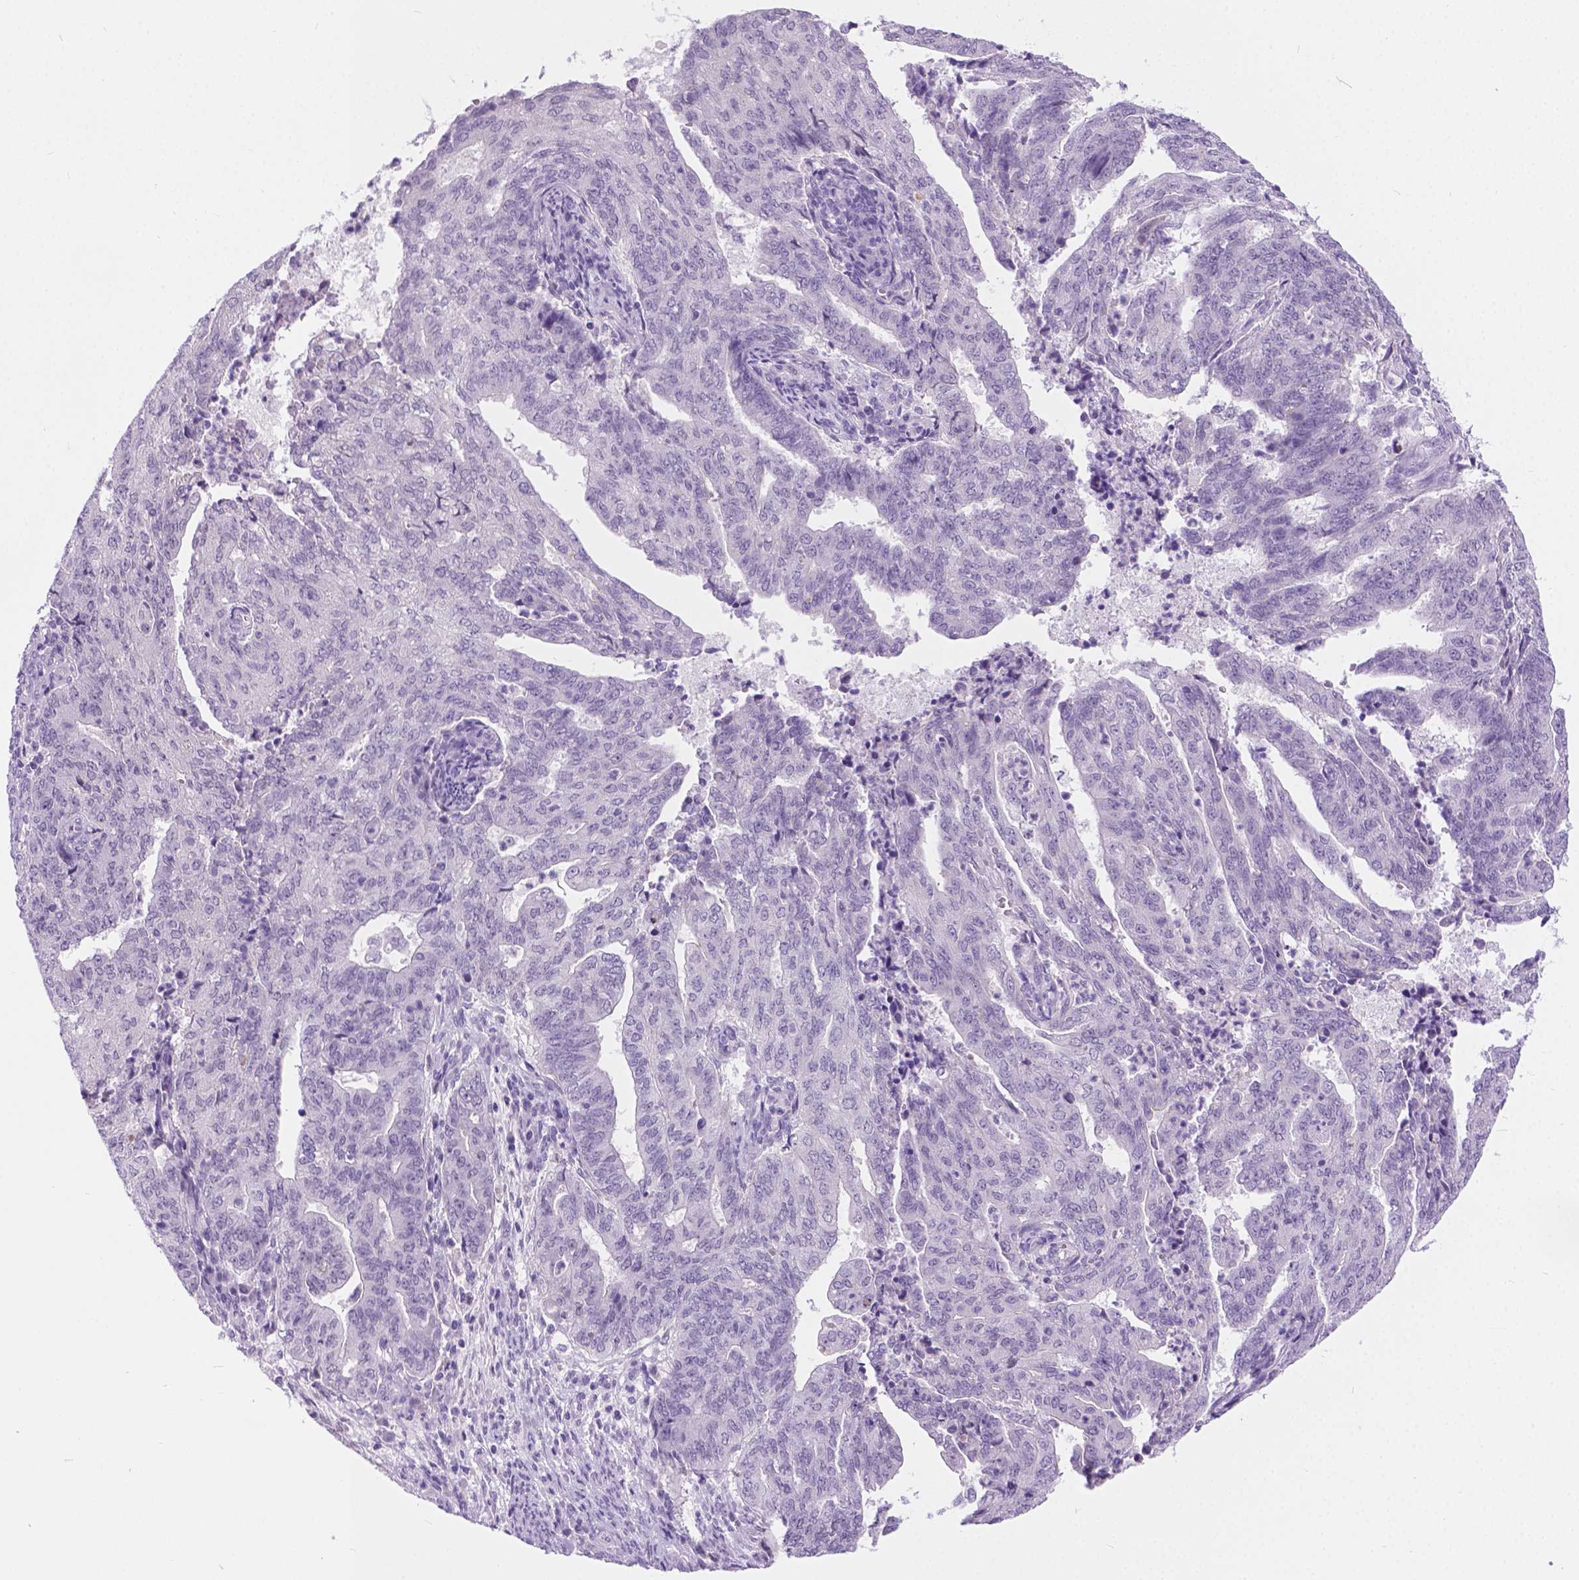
{"staining": {"intensity": "negative", "quantity": "none", "location": "none"}, "tissue": "endometrial cancer", "cell_type": "Tumor cells", "image_type": "cancer", "snomed": [{"axis": "morphology", "description": "Adenocarcinoma, NOS"}, {"axis": "topography", "description": "Endometrium"}], "caption": "A micrograph of human adenocarcinoma (endometrial) is negative for staining in tumor cells. (Stains: DAB IHC with hematoxylin counter stain, Microscopy: brightfield microscopy at high magnification).", "gene": "ARMS2", "patient": {"sex": "female", "age": 82}}